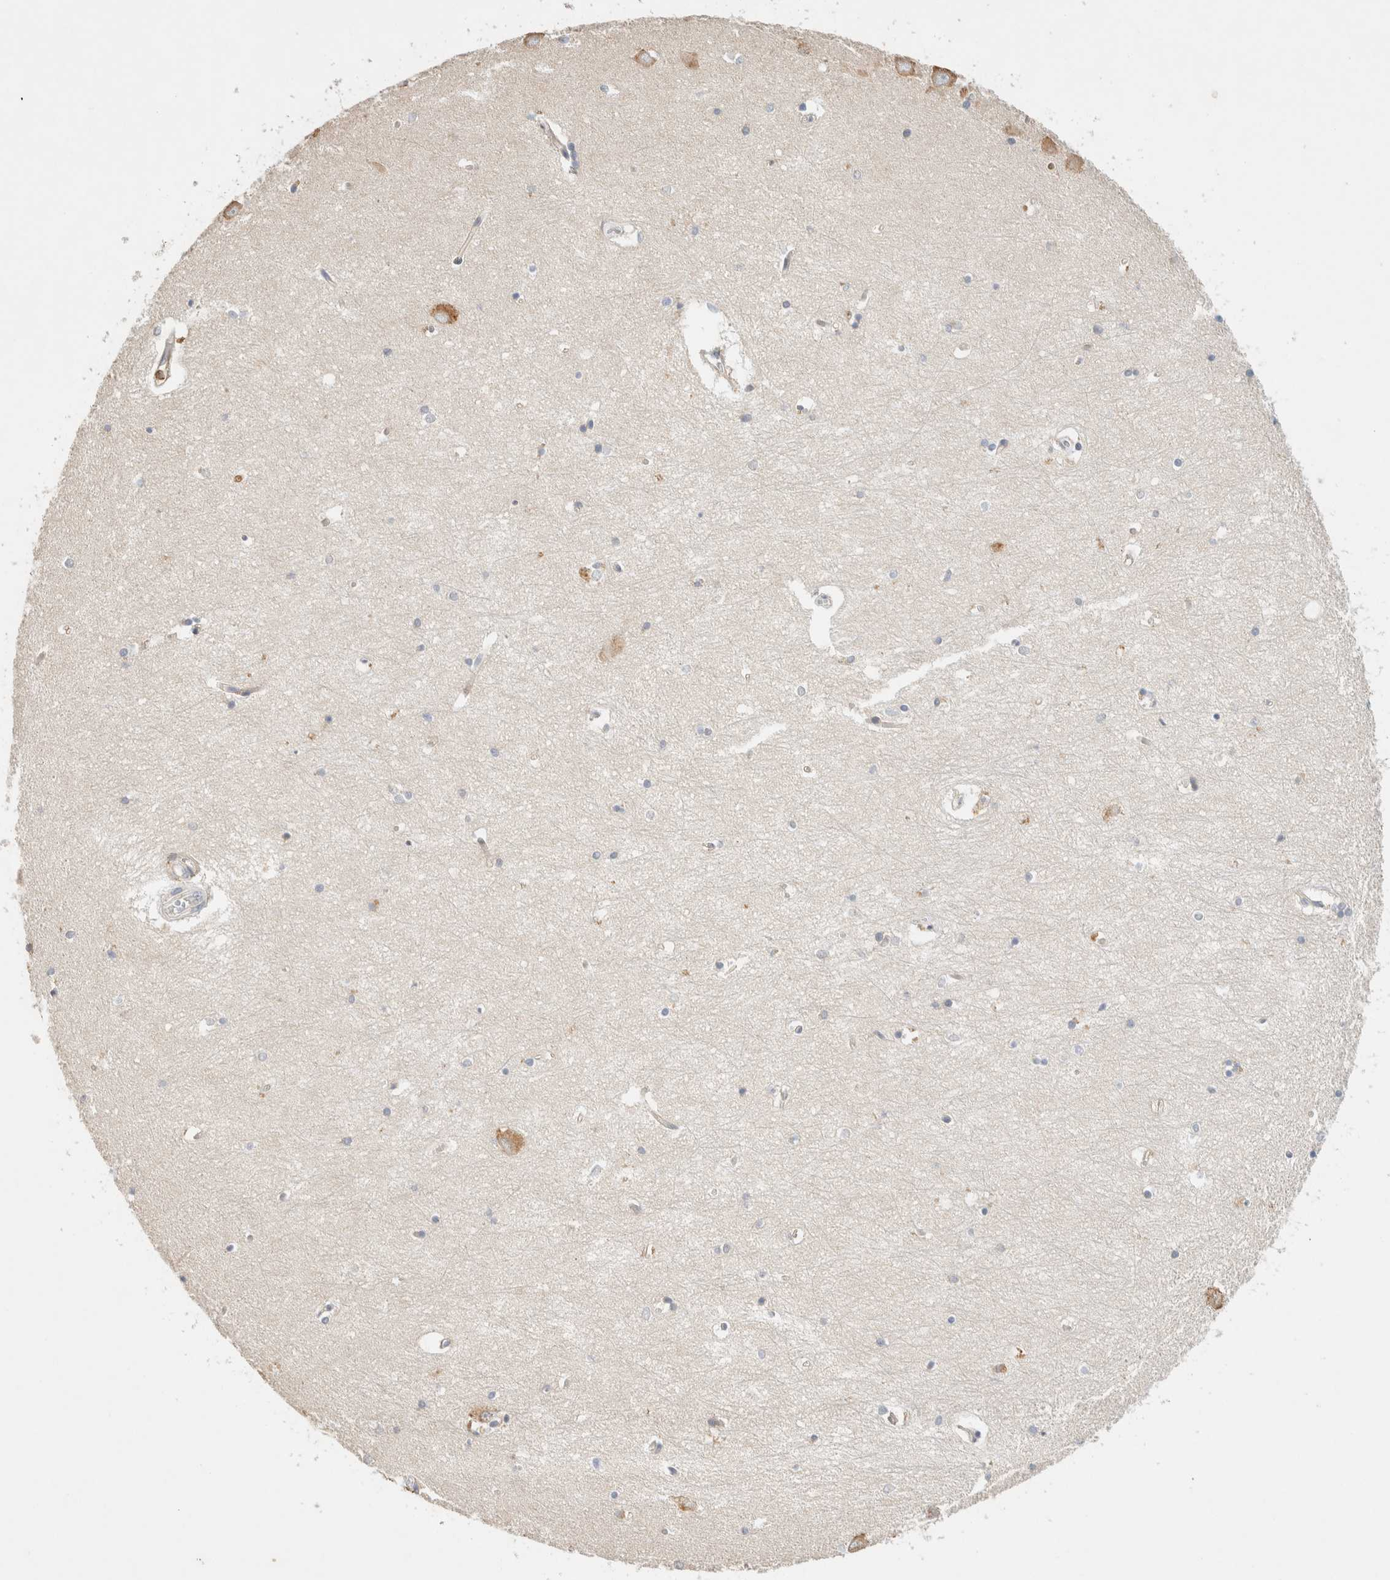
{"staining": {"intensity": "negative", "quantity": "none", "location": "none"}, "tissue": "hippocampus", "cell_type": "Glial cells", "image_type": "normal", "snomed": [{"axis": "morphology", "description": "Normal tissue, NOS"}, {"axis": "topography", "description": "Hippocampus"}], "caption": "Photomicrograph shows no significant protein positivity in glial cells of normal hippocampus.", "gene": "TTC3", "patient": {"sex": "male", "age": 70}}